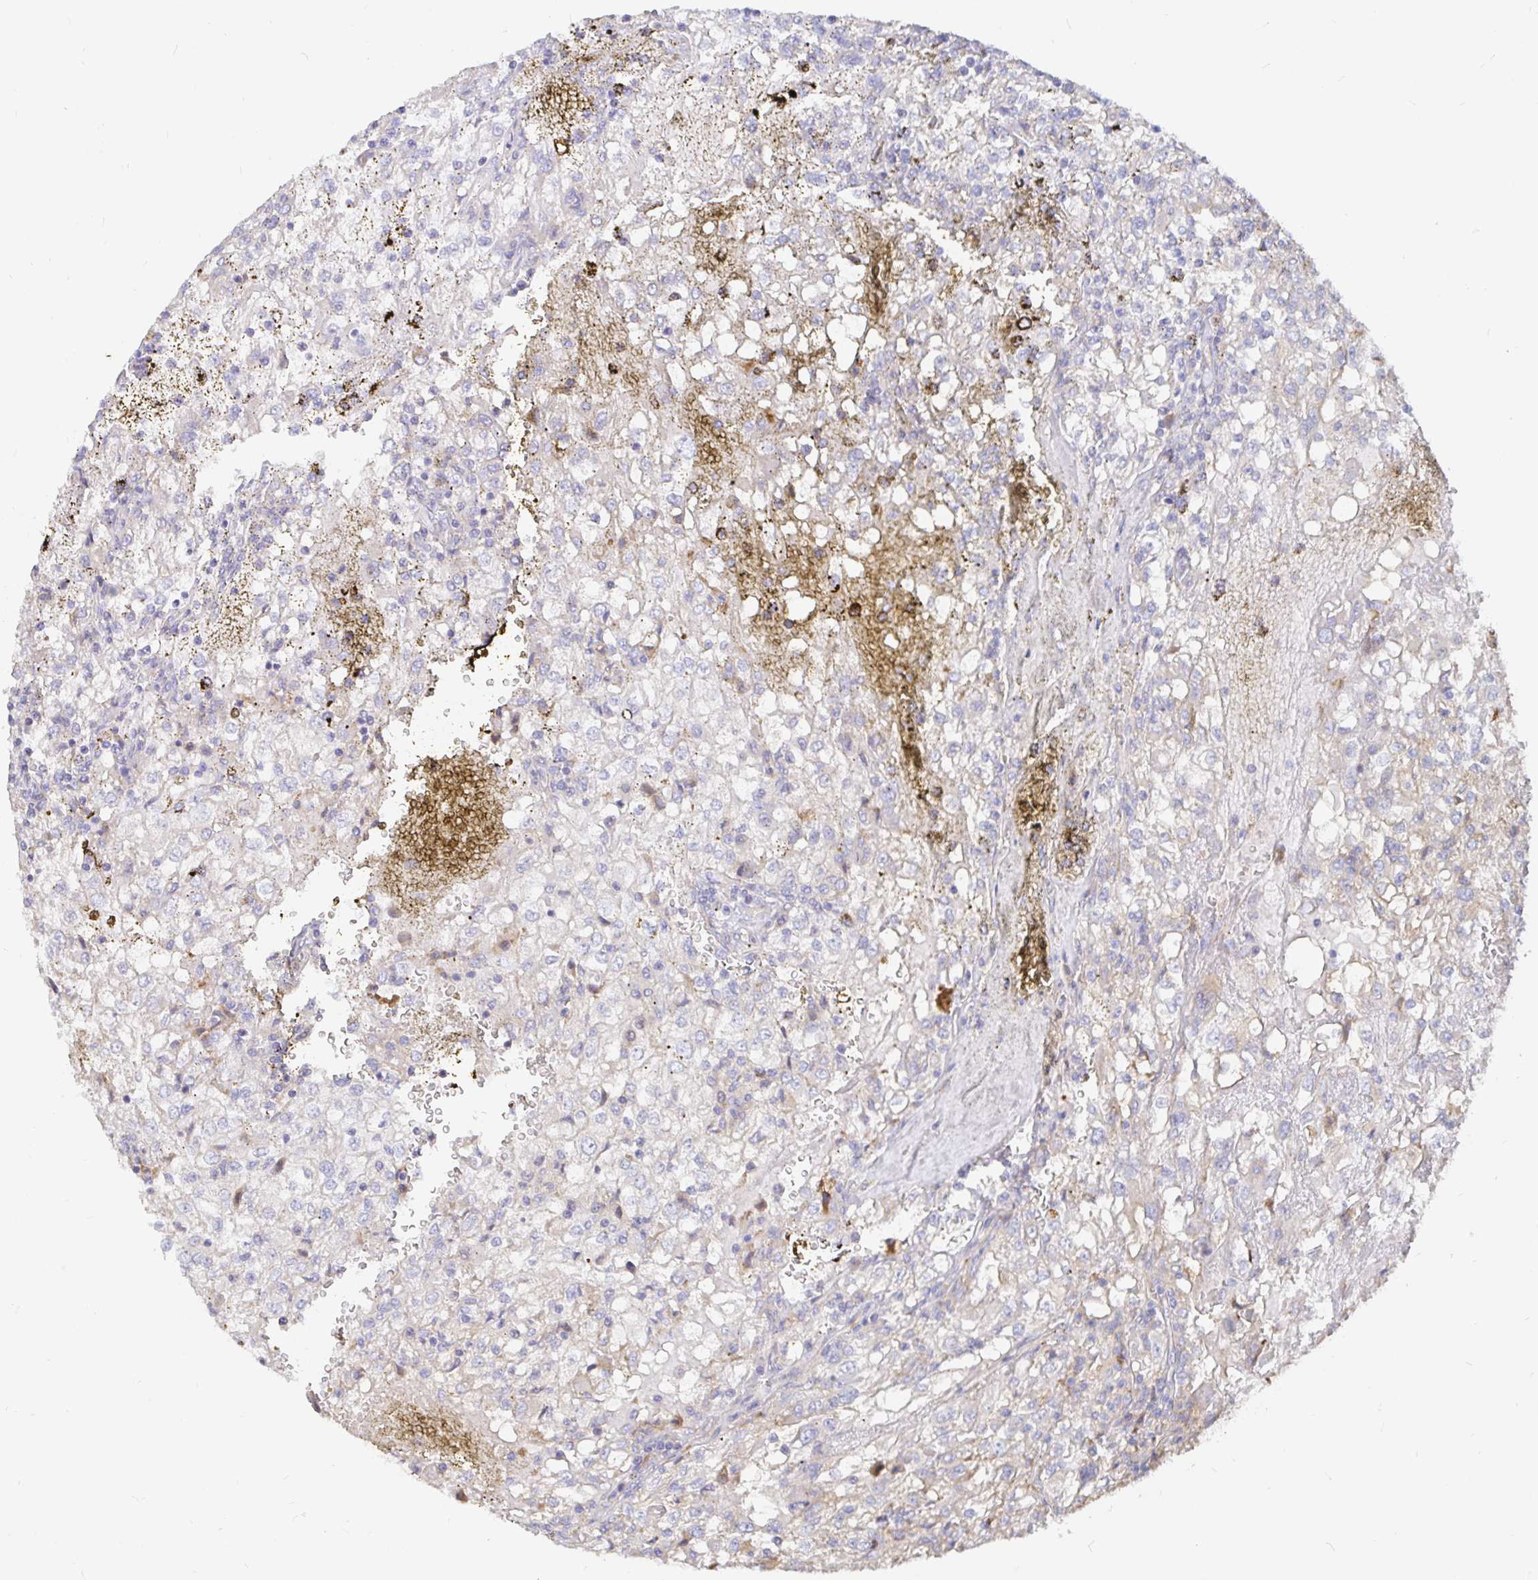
{"staining": {"intensity": "negative", "quantity": "none", "location": "none"}, "tissue": "renal cancer", "cell_type": "Tumor cells", "image_type": "cancer", "snomed": [{"axis": "morphology", "description": "Adenocarcinoma, NOS"}, {"axis": "topography", "description": "Kidney"}], "caption": "Renal cancer stained for a protein using immunohistochemistry (IHC) exhibits no positivity tumor cells.", "gene": "KCTD19", "patient": {"sex": "female", "age": 74}}